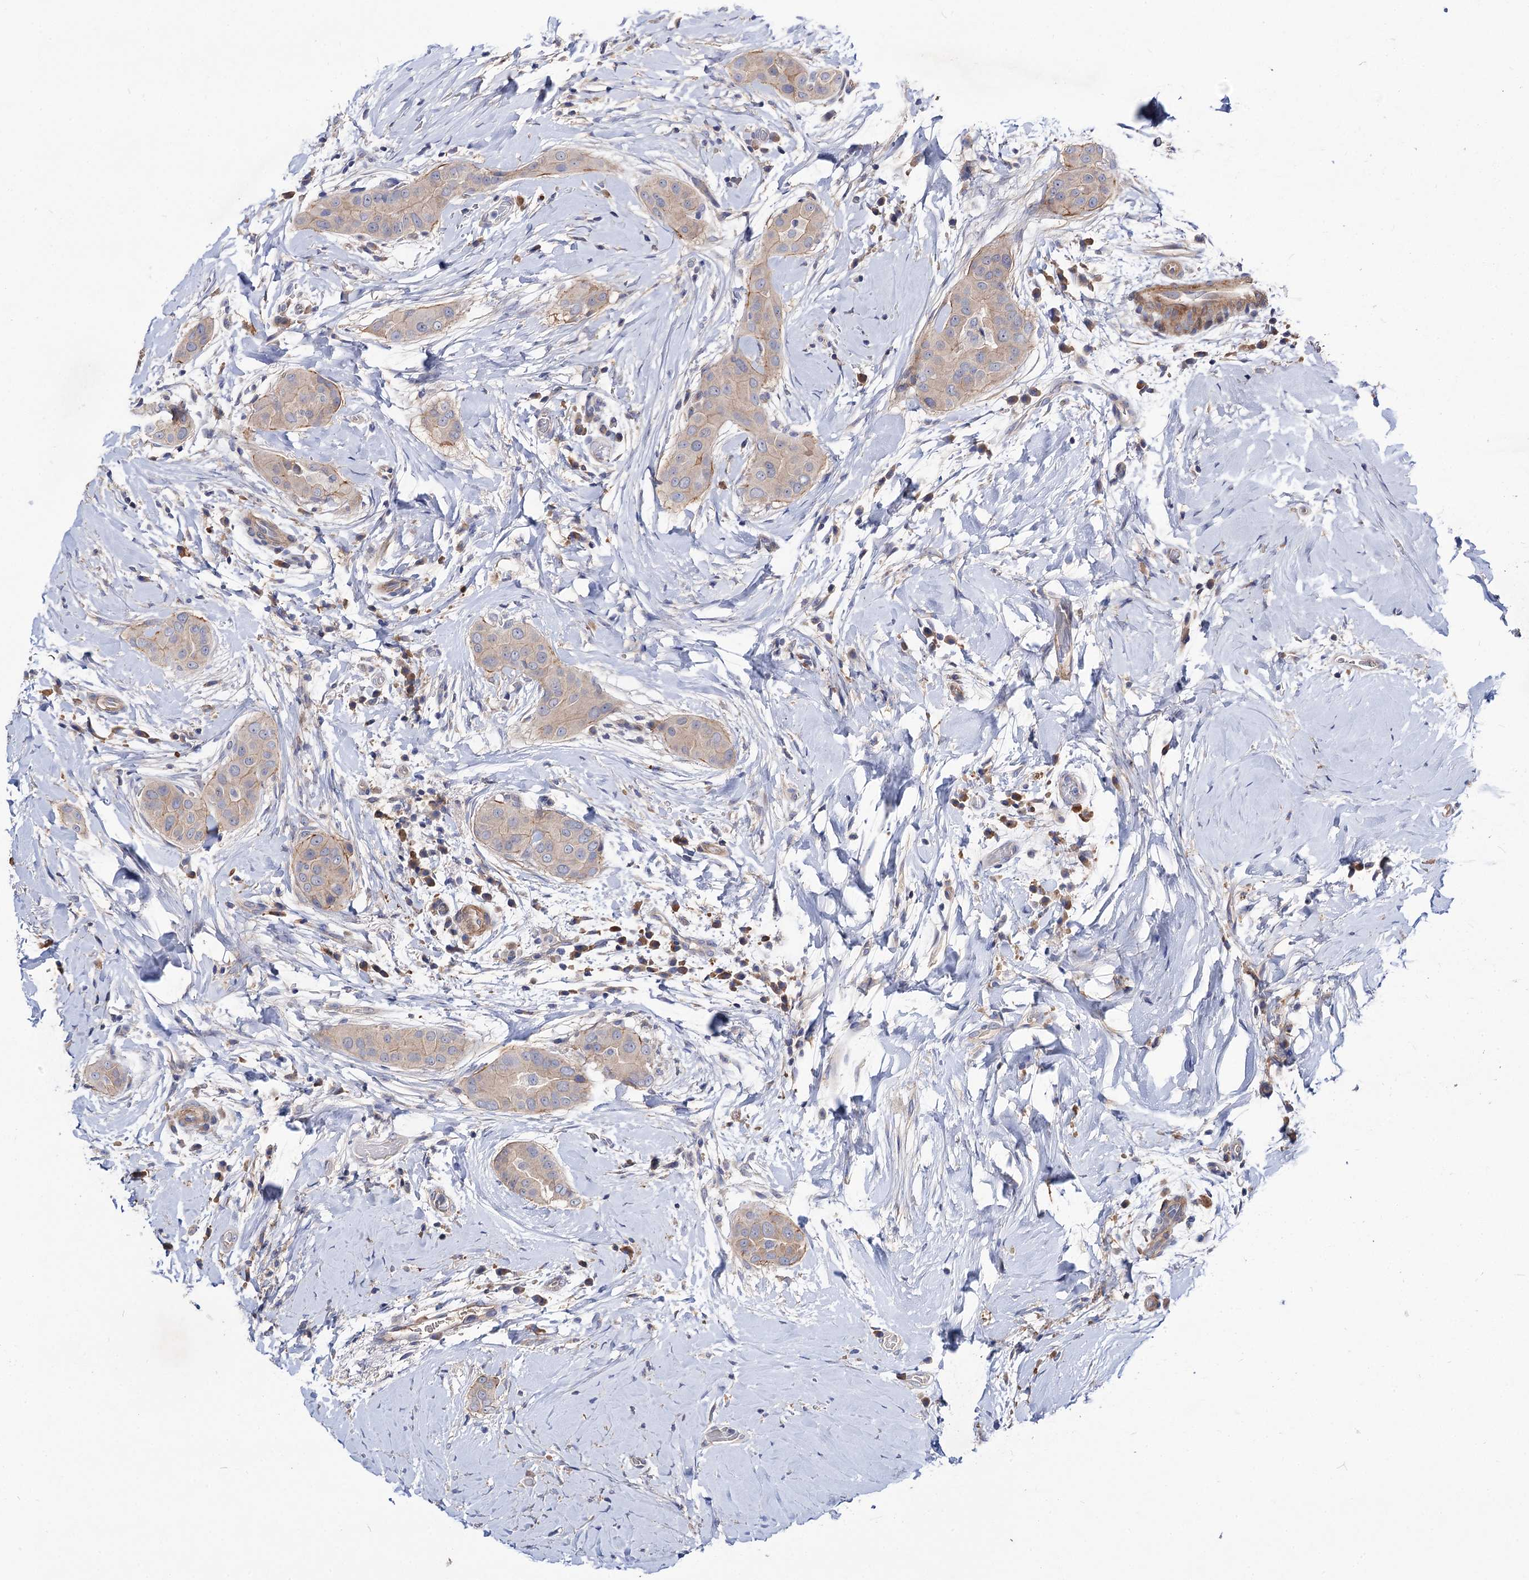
{"staining": {"intensity": "weak", "quantity": ">75%", "location": "cytoplasmic/membranous"}, "tissue": "thyroid cancer", "cell_type": "Tumor cells", "image_type": "cancer", "snomed": [{"axis": "morphology", "description": "Papillary adenocarcinoma, NOS"}, {"axis": "topography", "description": "Thyroid gland"}], "caption": "Immunohistochemistry (DAB (3,3'-diaminobenzidine)) staining of human thyroid cancer (papillary adenocarcinoma) displays weak cytoplasmic/membranous protein expression in approximately >75% of tumor cells.", "gene": "NUDCD2", "patient": {"sex": "male", "age": 33}}